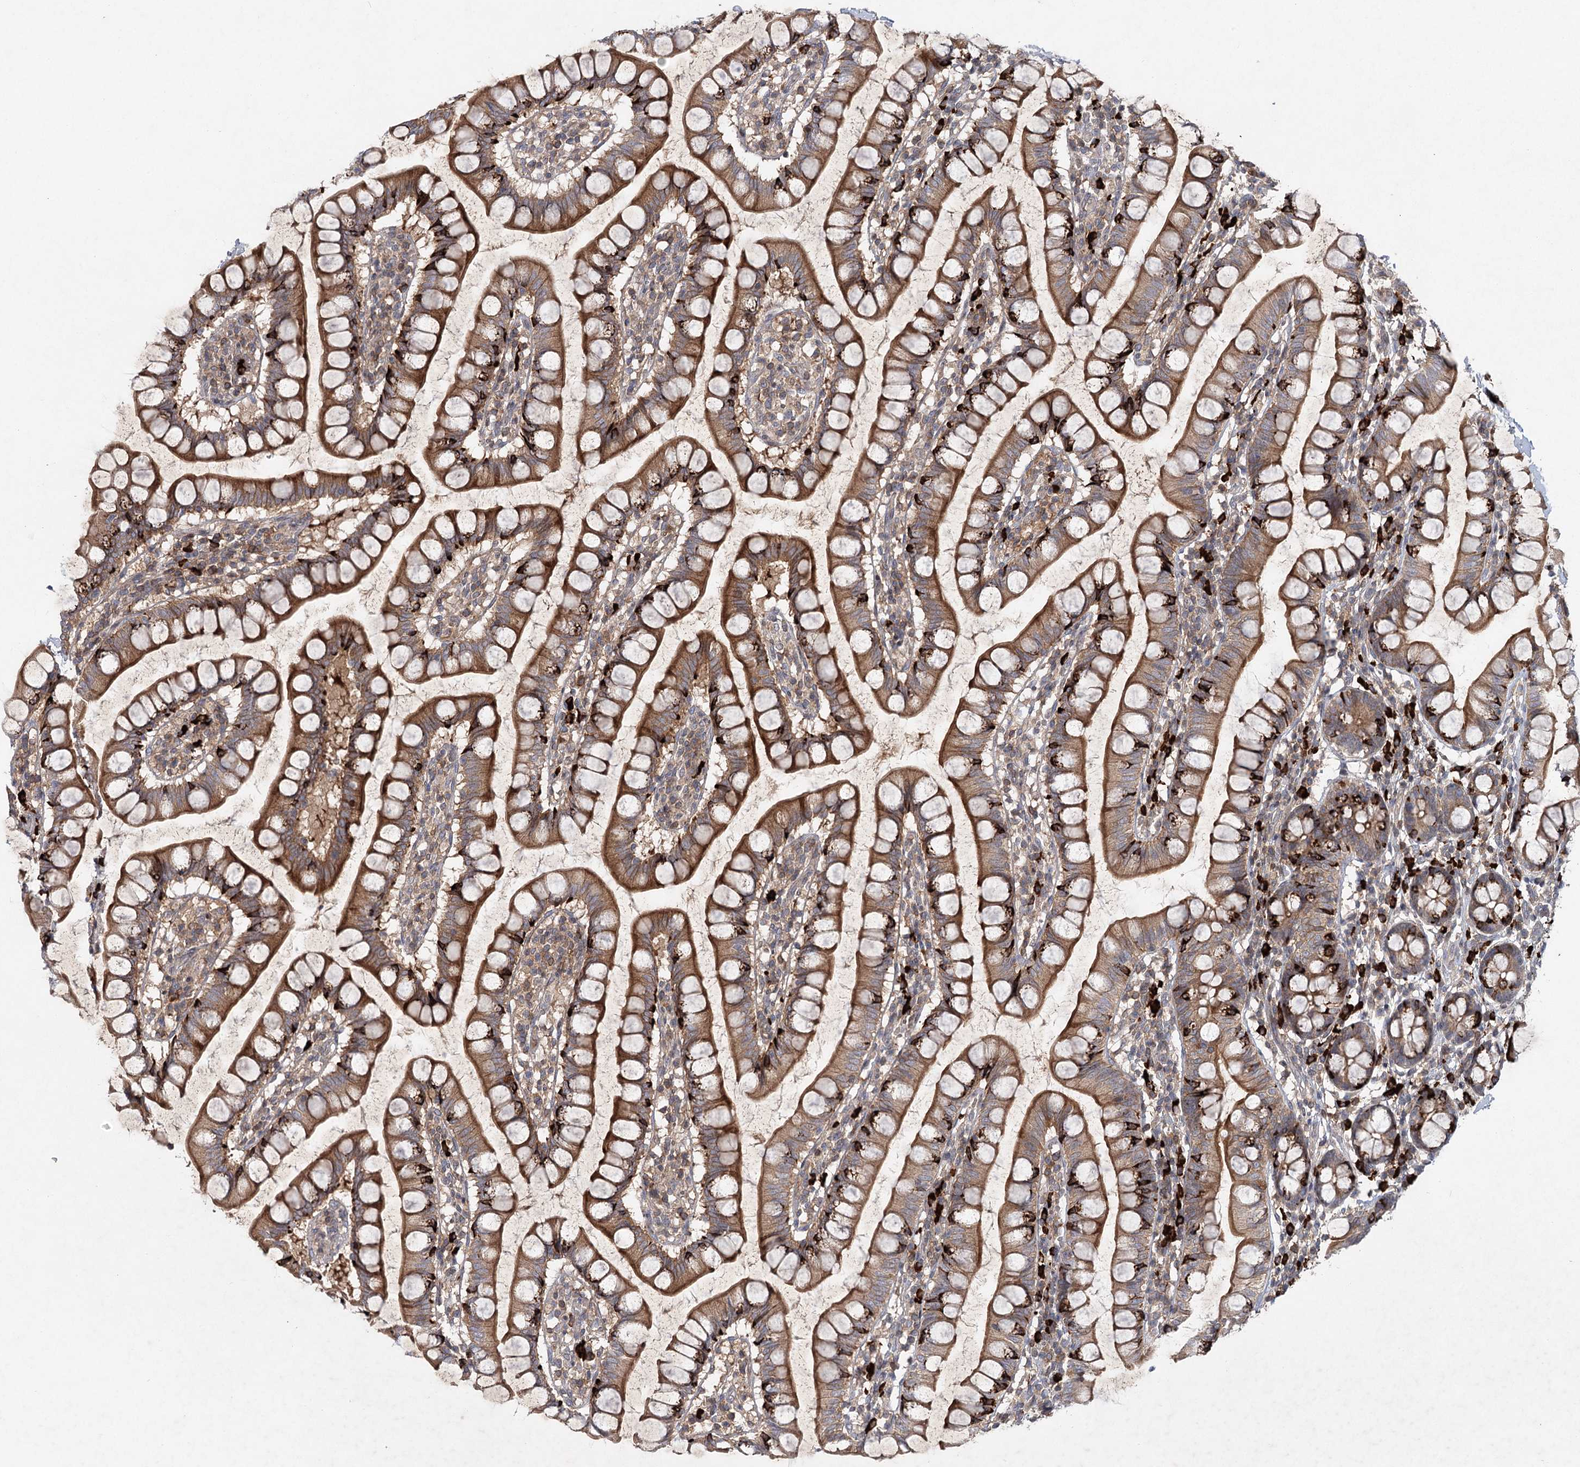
{"staining": {"intensity": "moderate", "quantity": ">75%", "location": "cytoplasmic/membranous"}, "tissue": "small intestine", "cell_type": "Glandular cells", "image_type": "normal", "snomed": [{"axis": "morphology", "description": "Normal tissue, NOS"}, {"axis": "topography", "description": "Small intestine"}], "caption": "The histopathology image reveals staining of normal small intestine, revealing moderate cytoplasmic/membranous protein expression (brown color) within glandular cells.", "gene": "MAP3K13", "patient": {"sex": "female", "age": 84}}